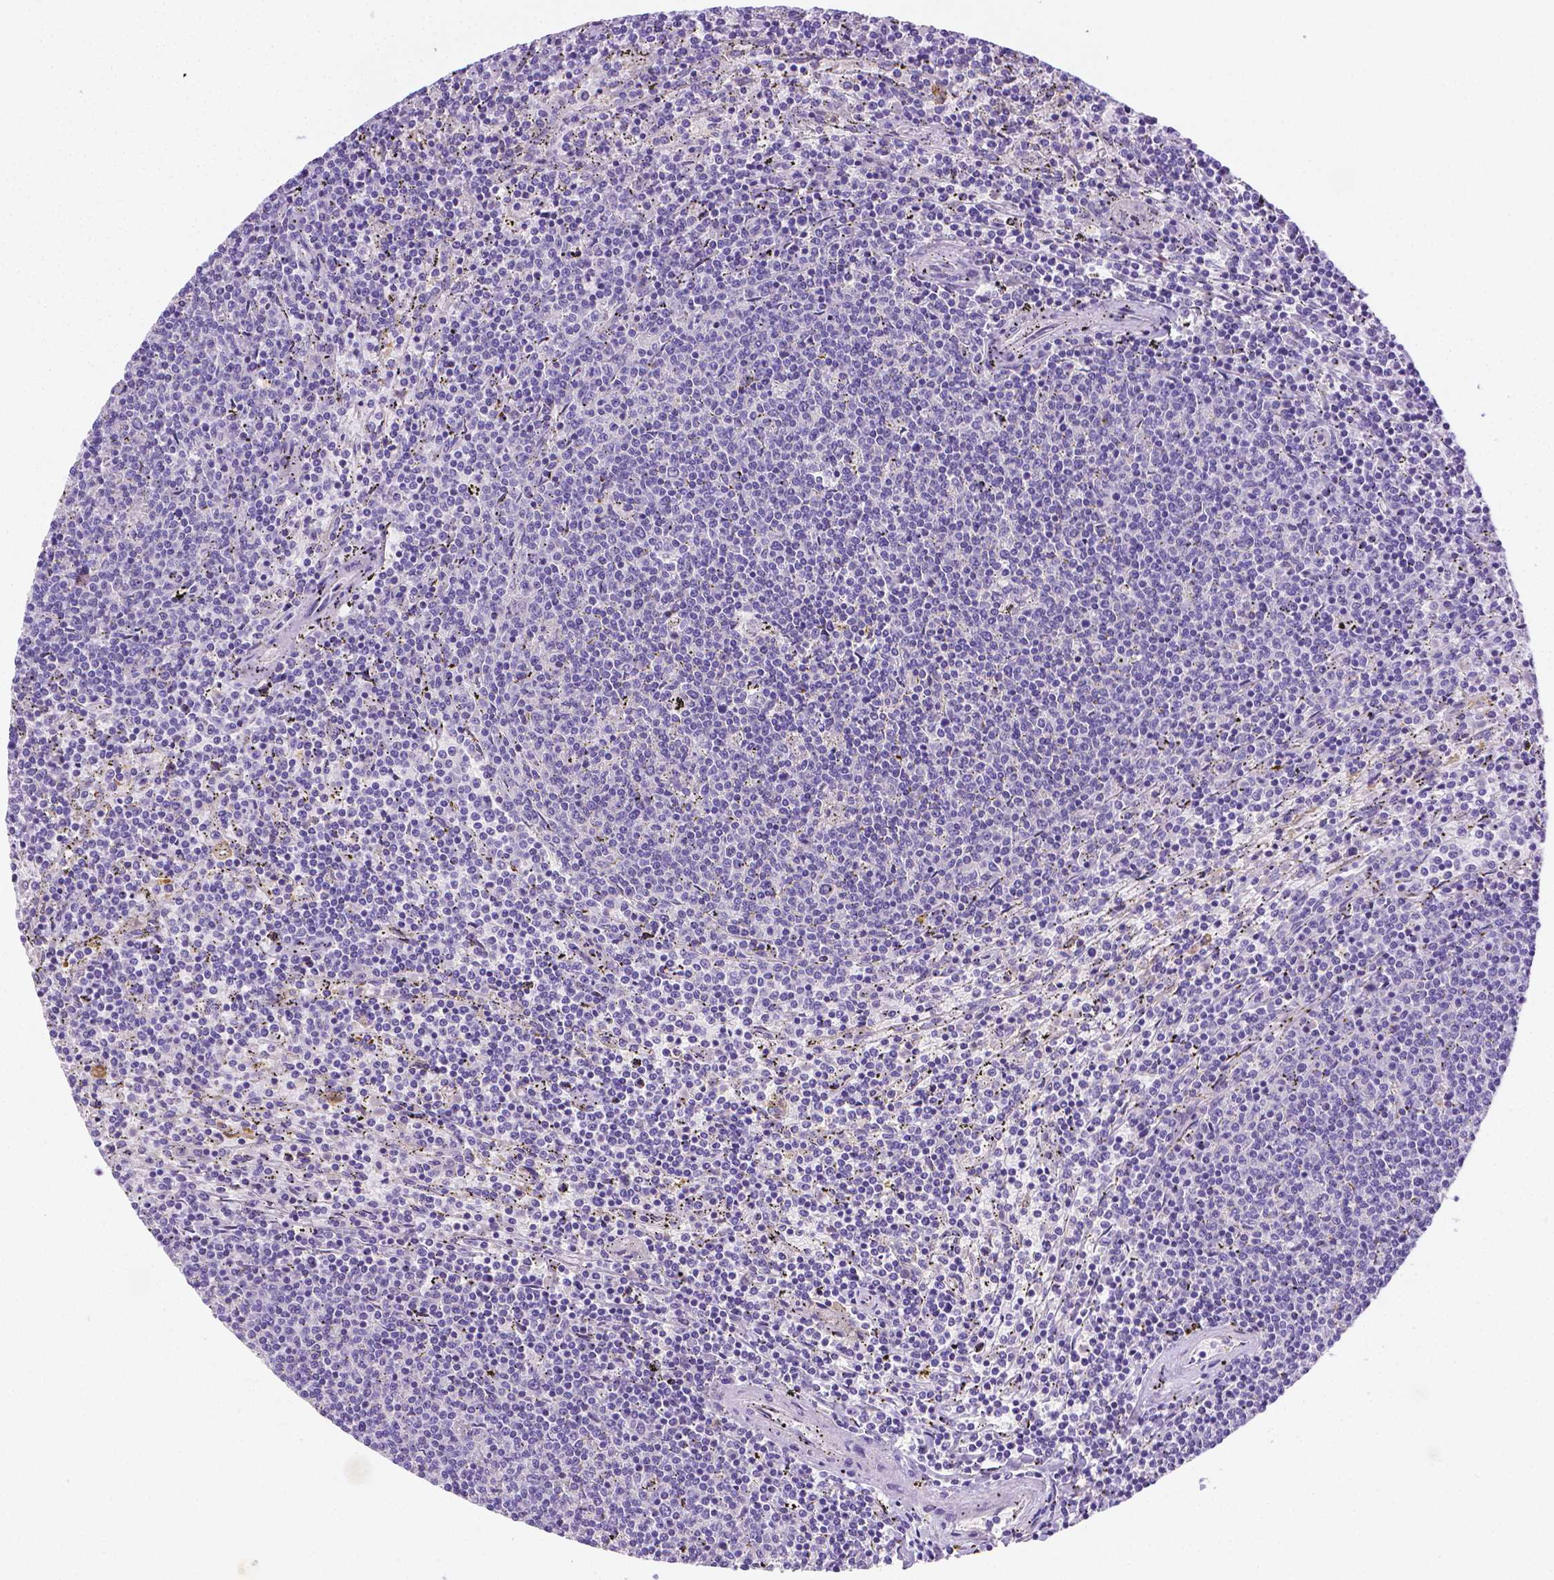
{"staining": {"intensity": "negative", "quantity": "none", "location": "none"}, "tissue": "lymphoma", "cell_type": "Tumor cells", "image_type": "cancer", "snomed": [{"axis": "morphology", "description": "Malignant lymphoma, non-Hodgkin's type, Low grade"}, {"axis": "topography", "description": "Spleen"}], "caption": "Immunohistochemistry histopathology image of lymphoma stained for a protein (brown), which displays no staining in tumor cells.", "gene": "NXPH2", "patient": {"sex": "female", "age": 50}}